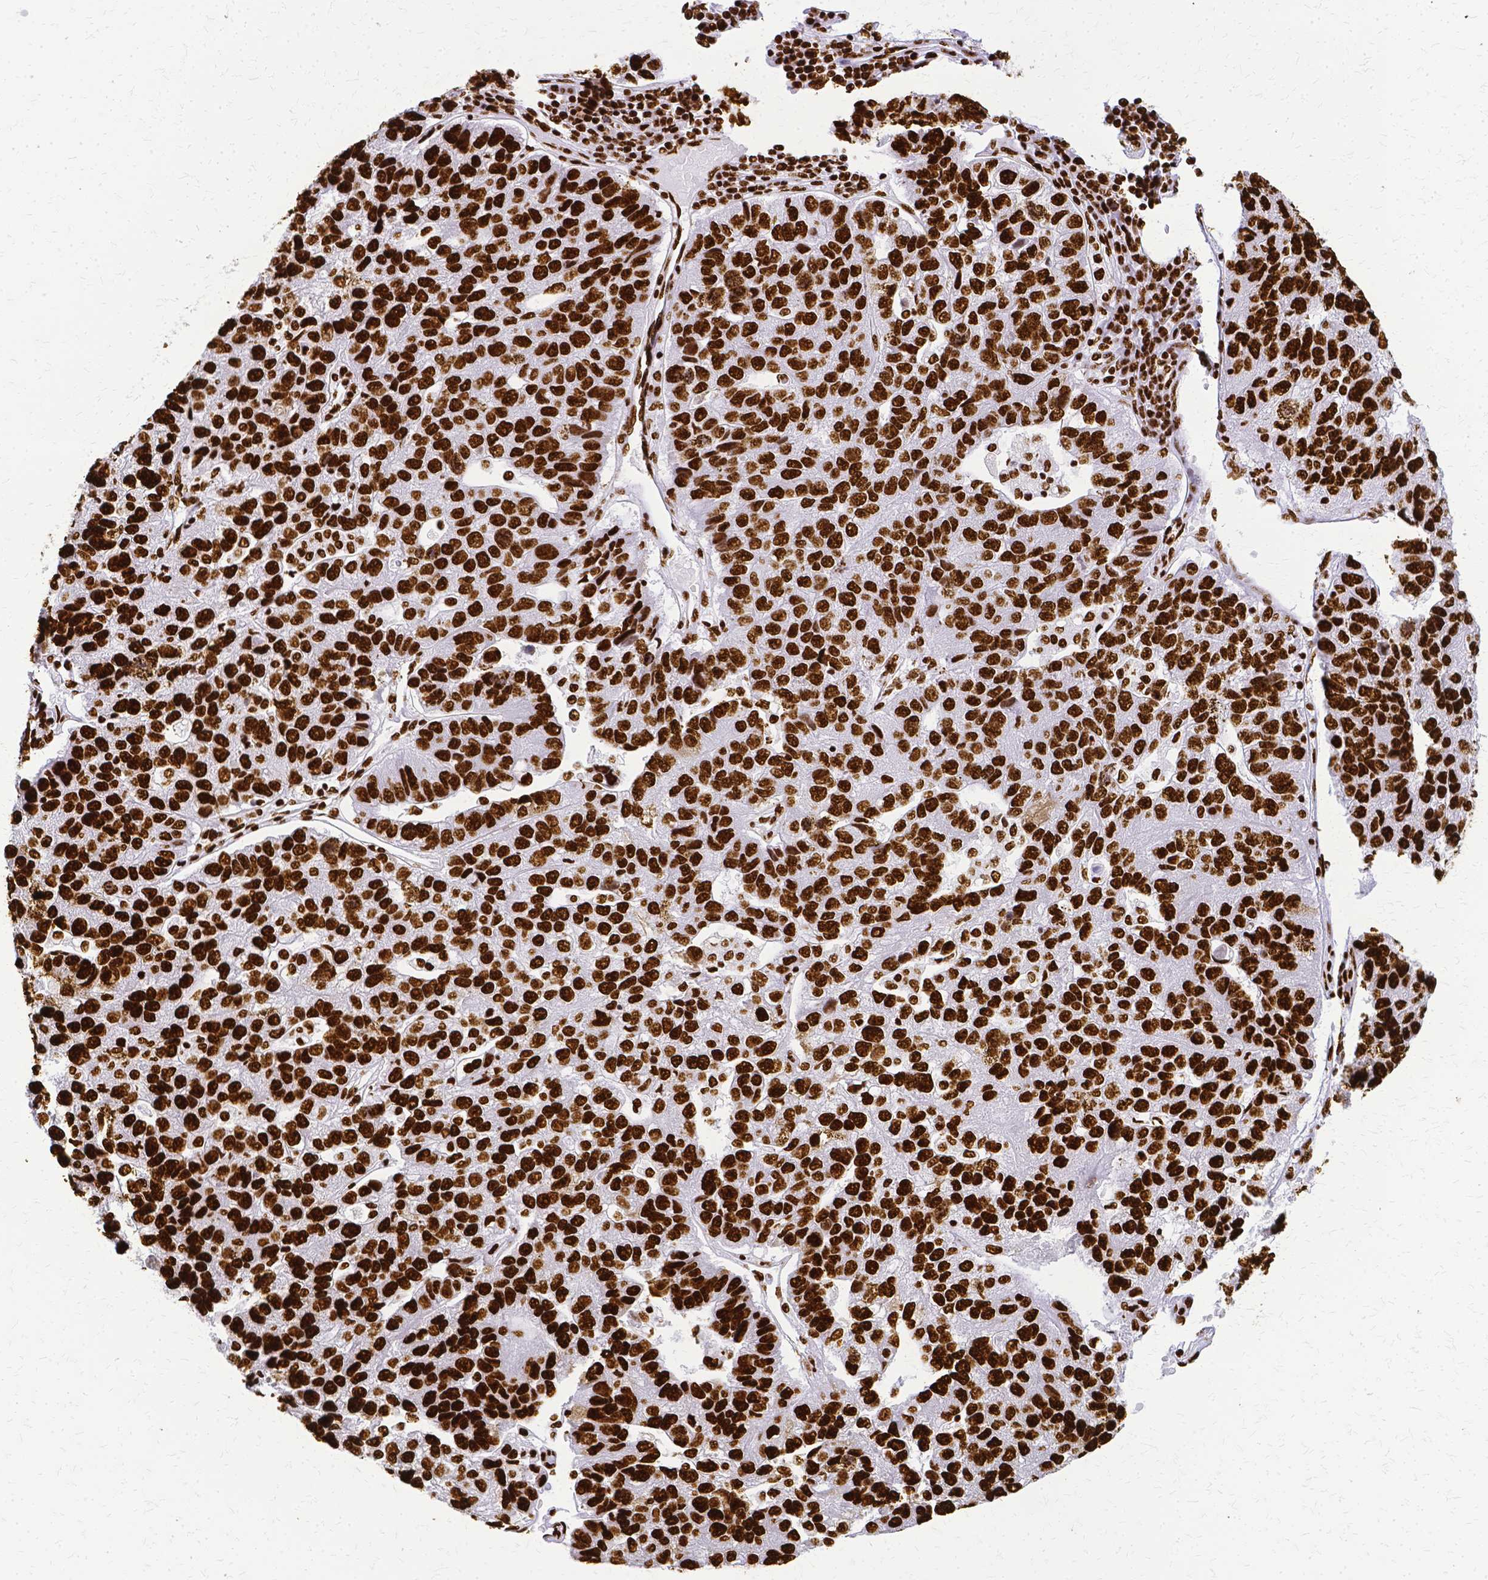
{"staining": {"intensity": "strong", "quantity": ">75%", "location": "nuclear"}, "tissue": "pancreatic cancer", "cell_type": "Tumor cells", "image_type": "cancer", "snomed": [{"axis": "morphology", "description": "Adenocarcinoma, NOS"}, {"axis": "topography", "description": "Pancreas"}], "caption": "This histopathology image exhibits IHC staining of adenocarcinoma (pancreatic), with high strong nuclear positivity in approximately >75% of tumor cells.", "gene": "SFPQ", "patient": {"sex": "female", "age": 61}}